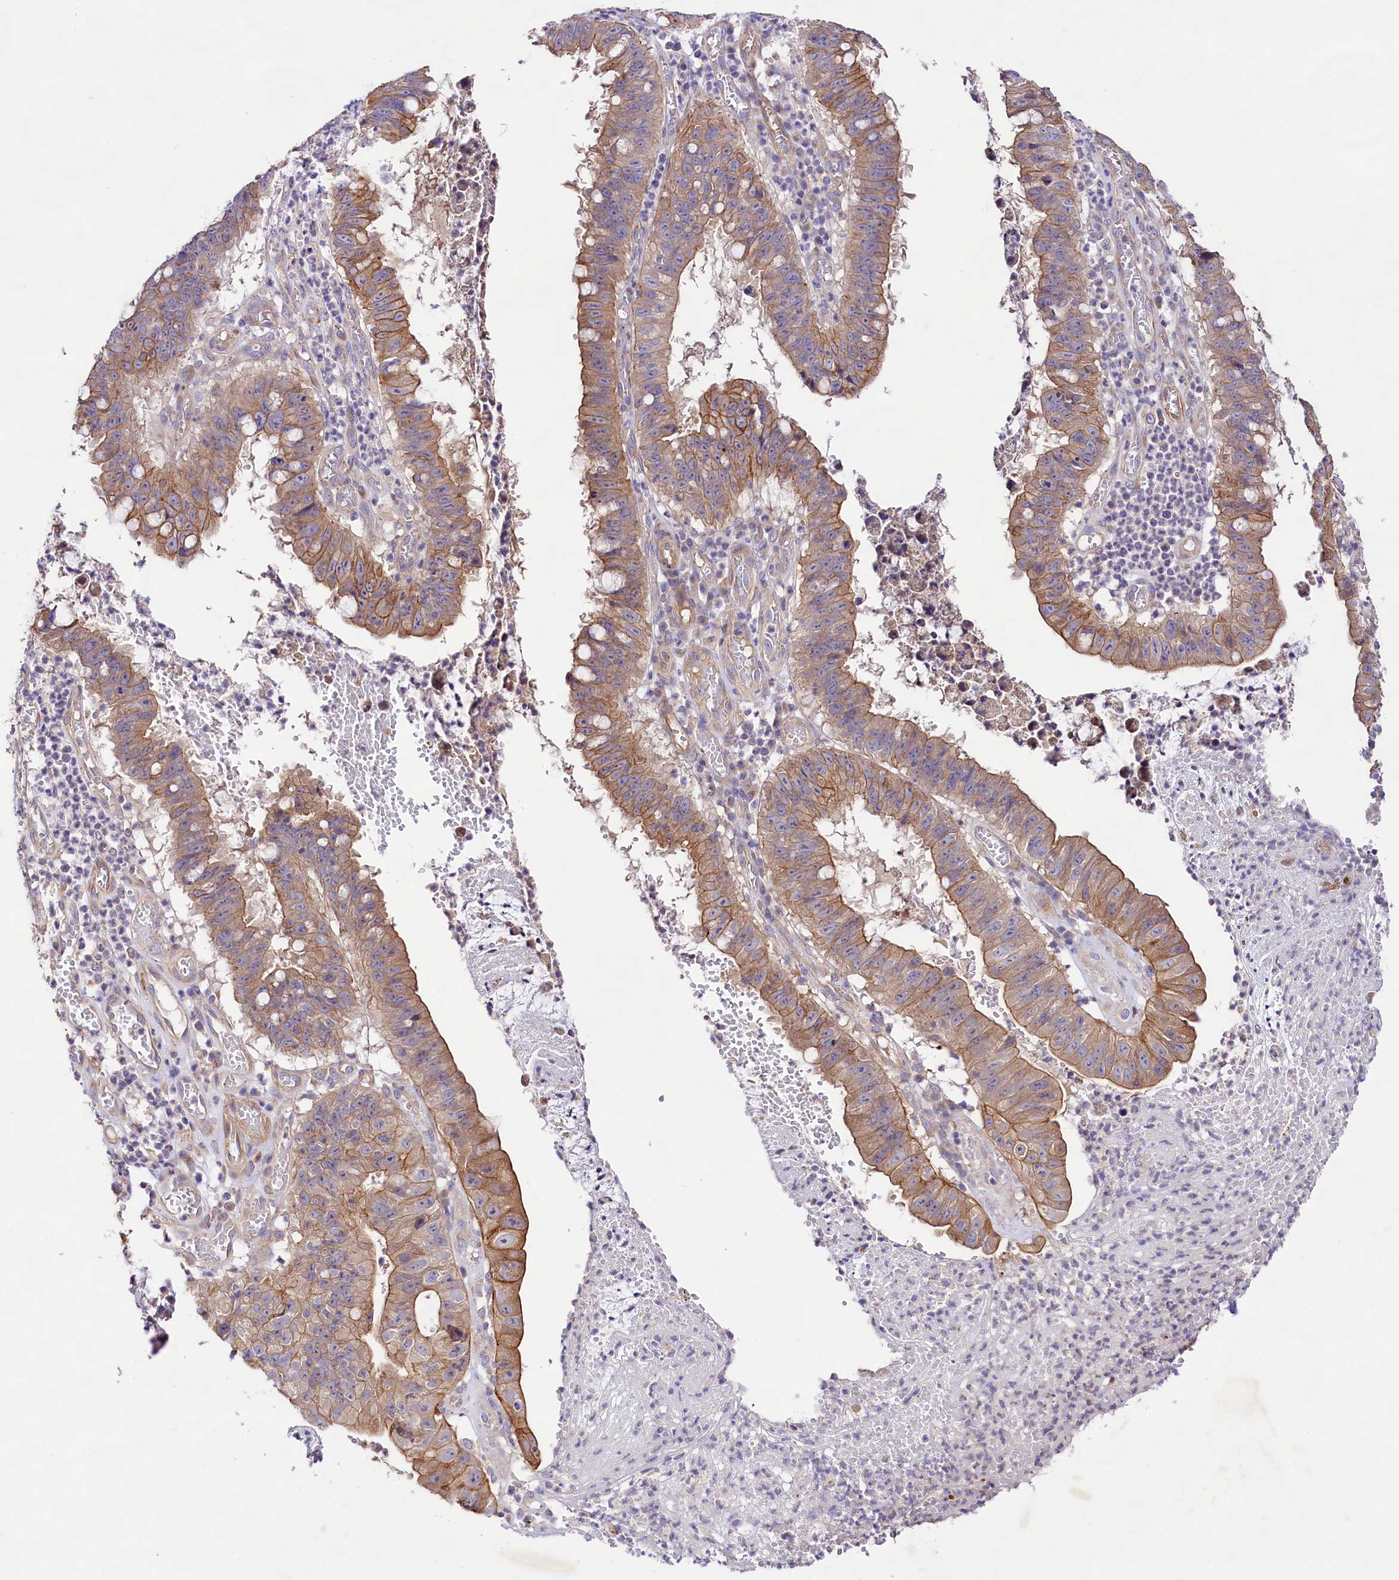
{"staining": {"intensity": "moderate", "quantity": ">75%", "location": "cytoplasmic/membranous"}, "tissue": "stomach cancer", "cell_type": "Tumor cells", "image_type": "cancer", "snomed": [{"axis": "morphology", "description": "Adenocarcinoma, NOS"}, {"axis": "topography", "description": "Stomach"}], "caption": "Protein expression analysis of stomach cancer (adenocarcinoma) reveals moderate cytoplasmic/membranous positivity in about >75% of tumor cells.", "gene": "VPS11", "patient": {"sex": "male", "age": 59}}